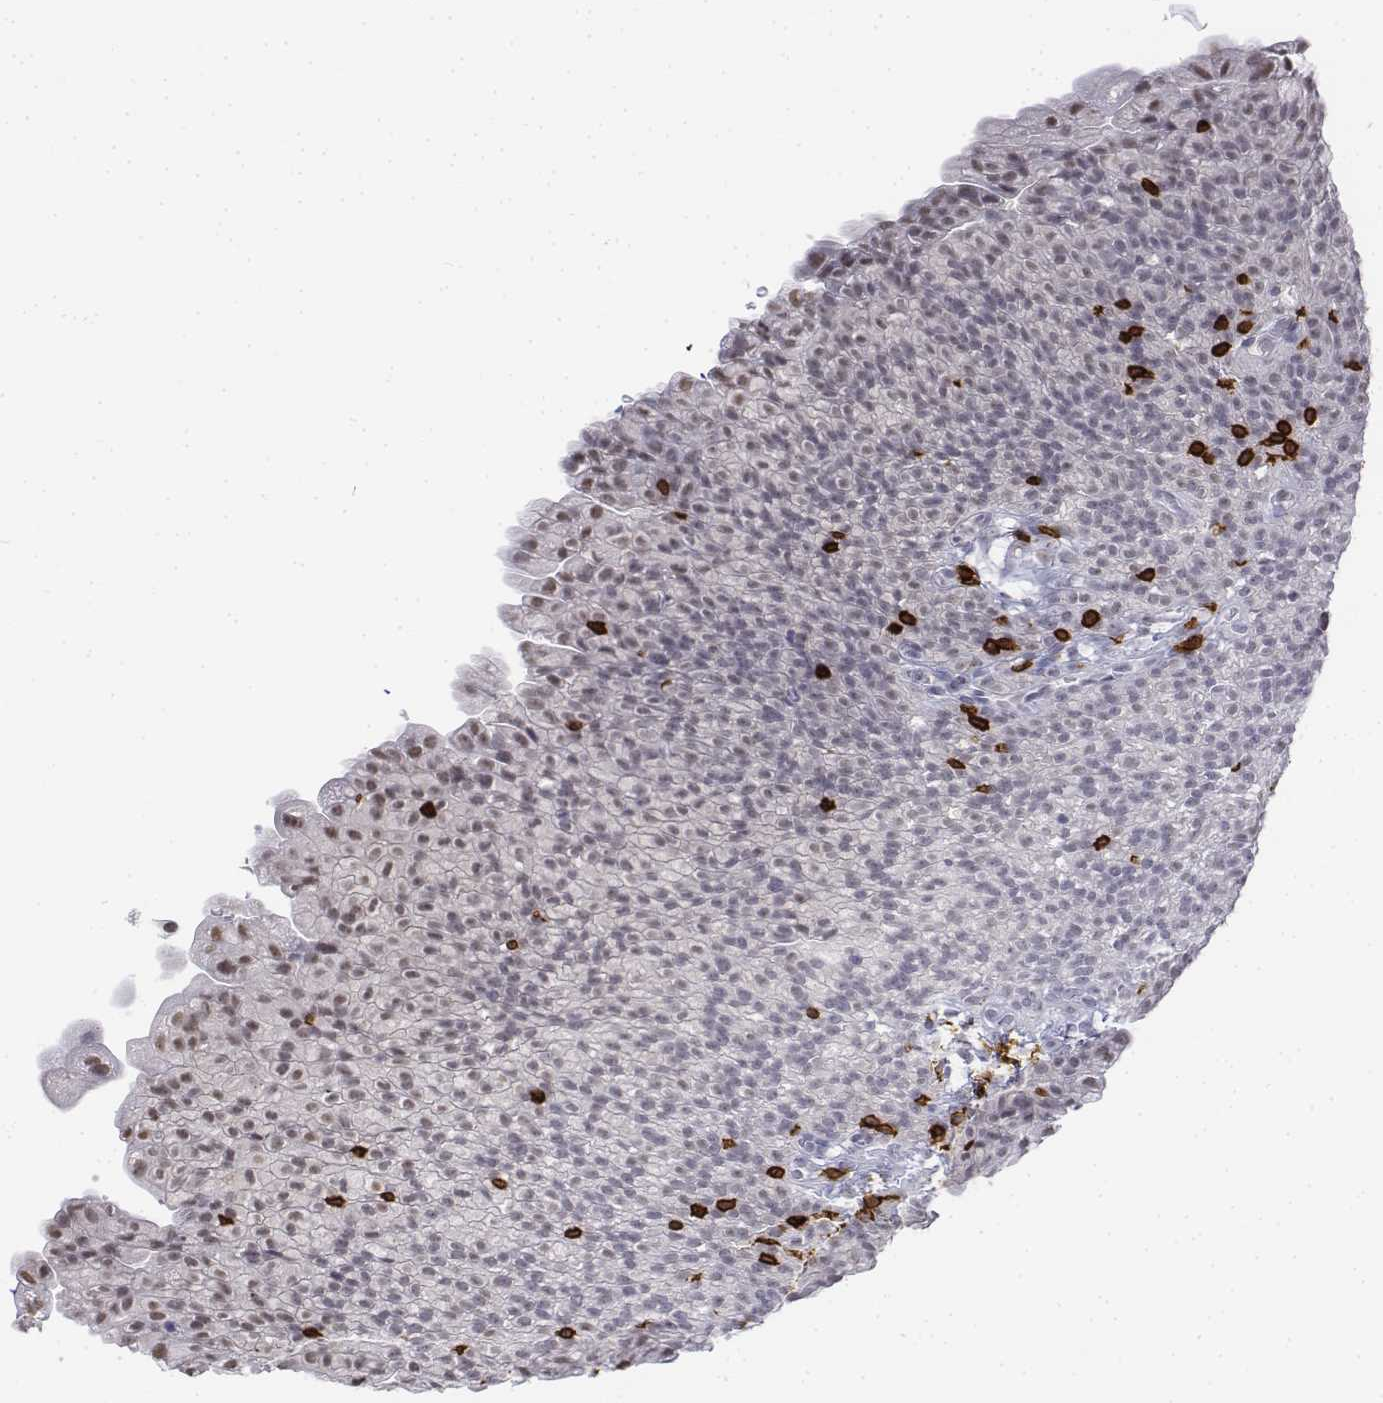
{"staining": {"intensity": "weak", "quantity": ">75%", "location": "nuclear"}, "tissue": "urinary bladder", "cell_type": "Urothelial cells", "image_type": "normal", "snomed": [{"axis": "morphology", "description": "Normal tissue, NOS"}, {"axis": "topography", "description": "Urinary bladder"}, {"axis": "topography", "description": "Prostate"}], "caption": "Immunohistochemistry histopathology image of normal urinary bladder stained for a protein (brown), which exhibits low levels of weak nuclear positivity in about >75% of urothelial cells.", "gene": "CD3E", "patient": {"sex": "male", "age": 76}}